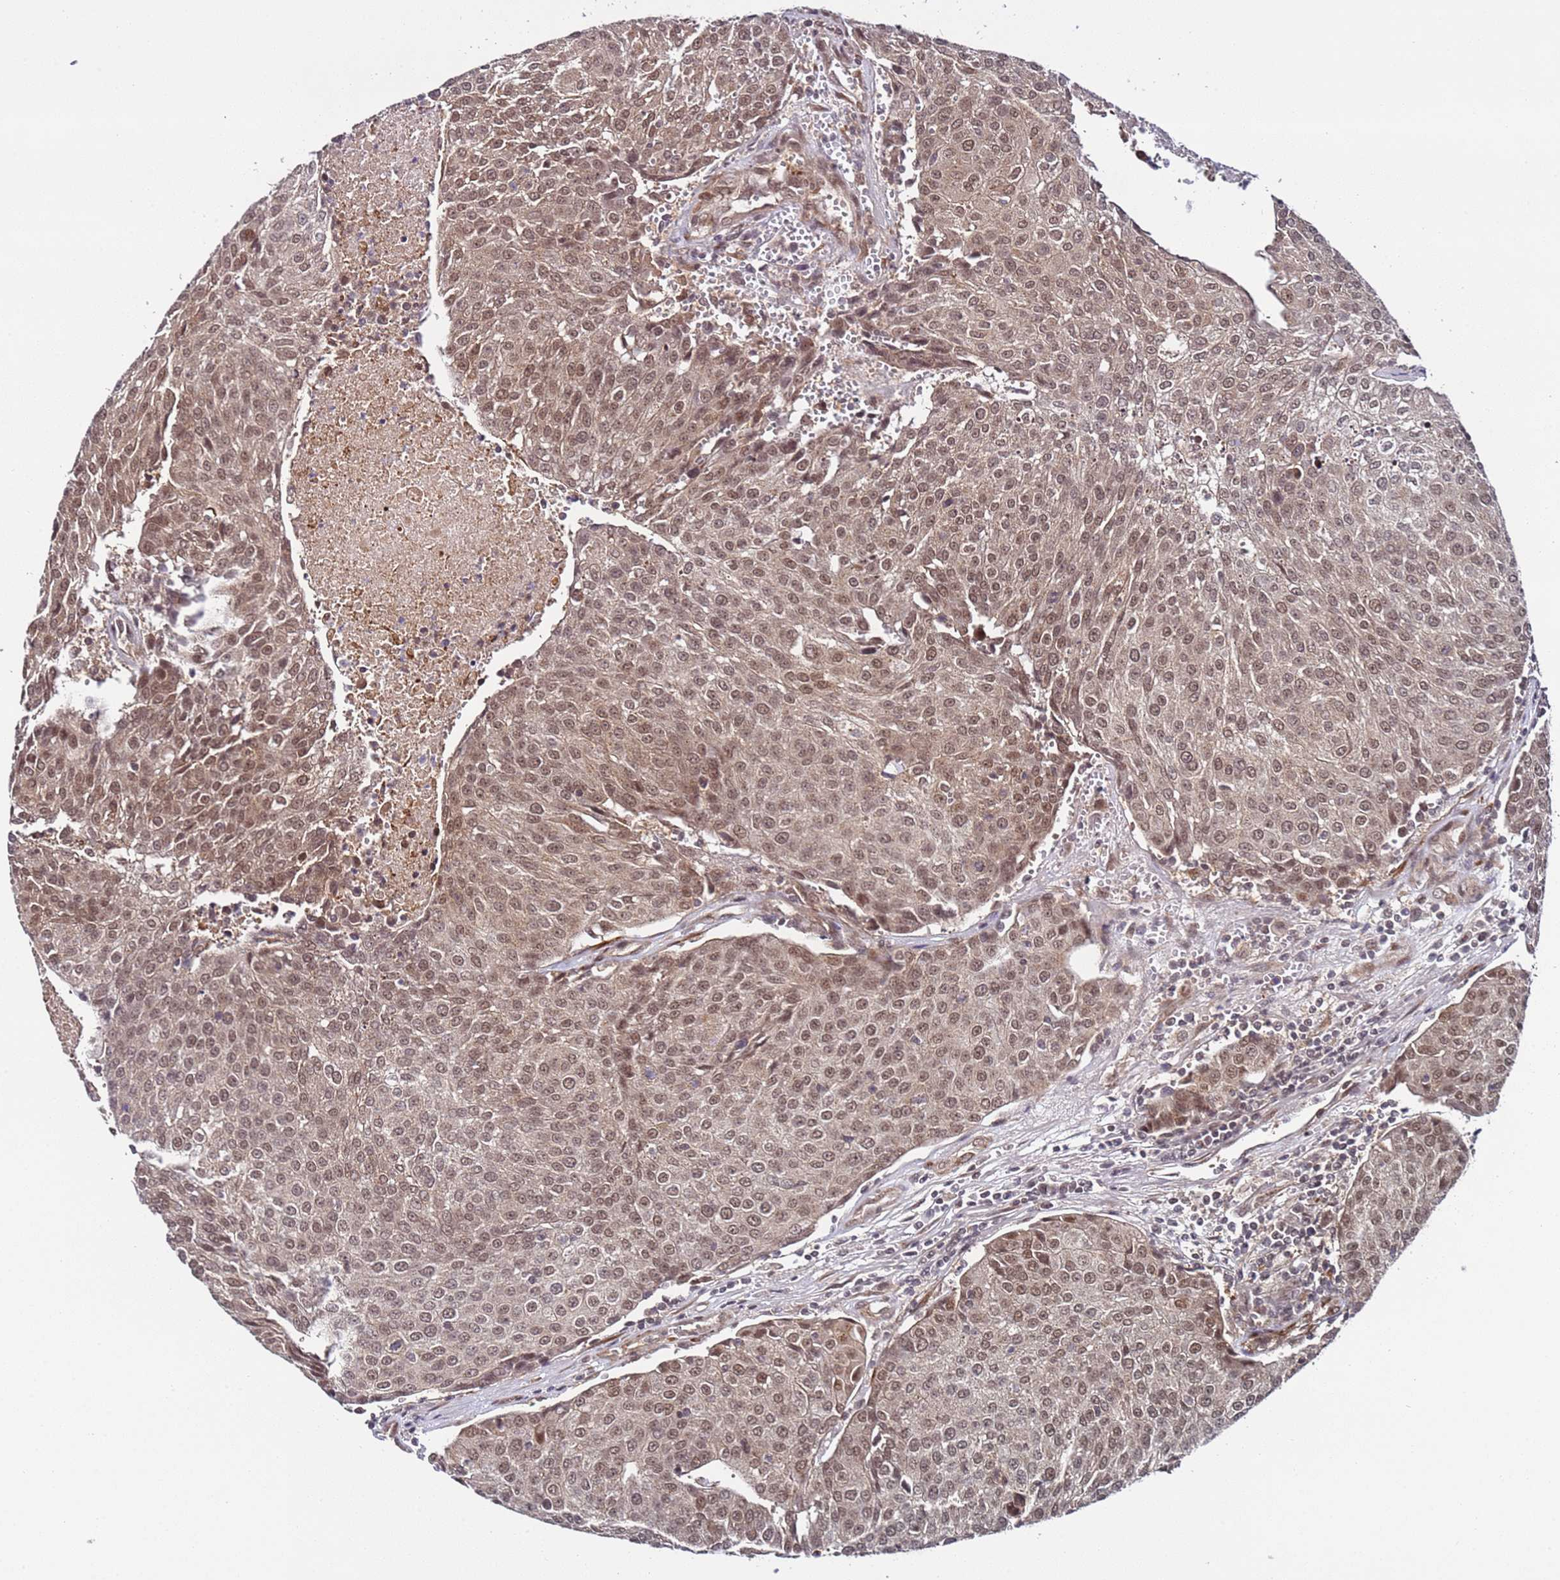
{"staining": {"intensity": "weak", "quantity": ">75%", "location": "cytoplasmic/membranous,nuclear"}, "tissue": "urothelial cancer", "cell_type": "Tumor cells", "image_type": "cancer", "snomed": [{"axis": "morphology", "description": "Urothelial carcinoma, High grade"}, {"axis": "topography", "description": "Urinary bladder"}], "caption": "The immunohistochemical stain shows weak cytoplasmic/membranous and nuclear expression in tumor cells of urothelial cancer tissue. The protein is shown in brown color, while the nuclei are stained blue.", "gene": "POLR2D", "patient": {"sex": "female", "age": 85}}